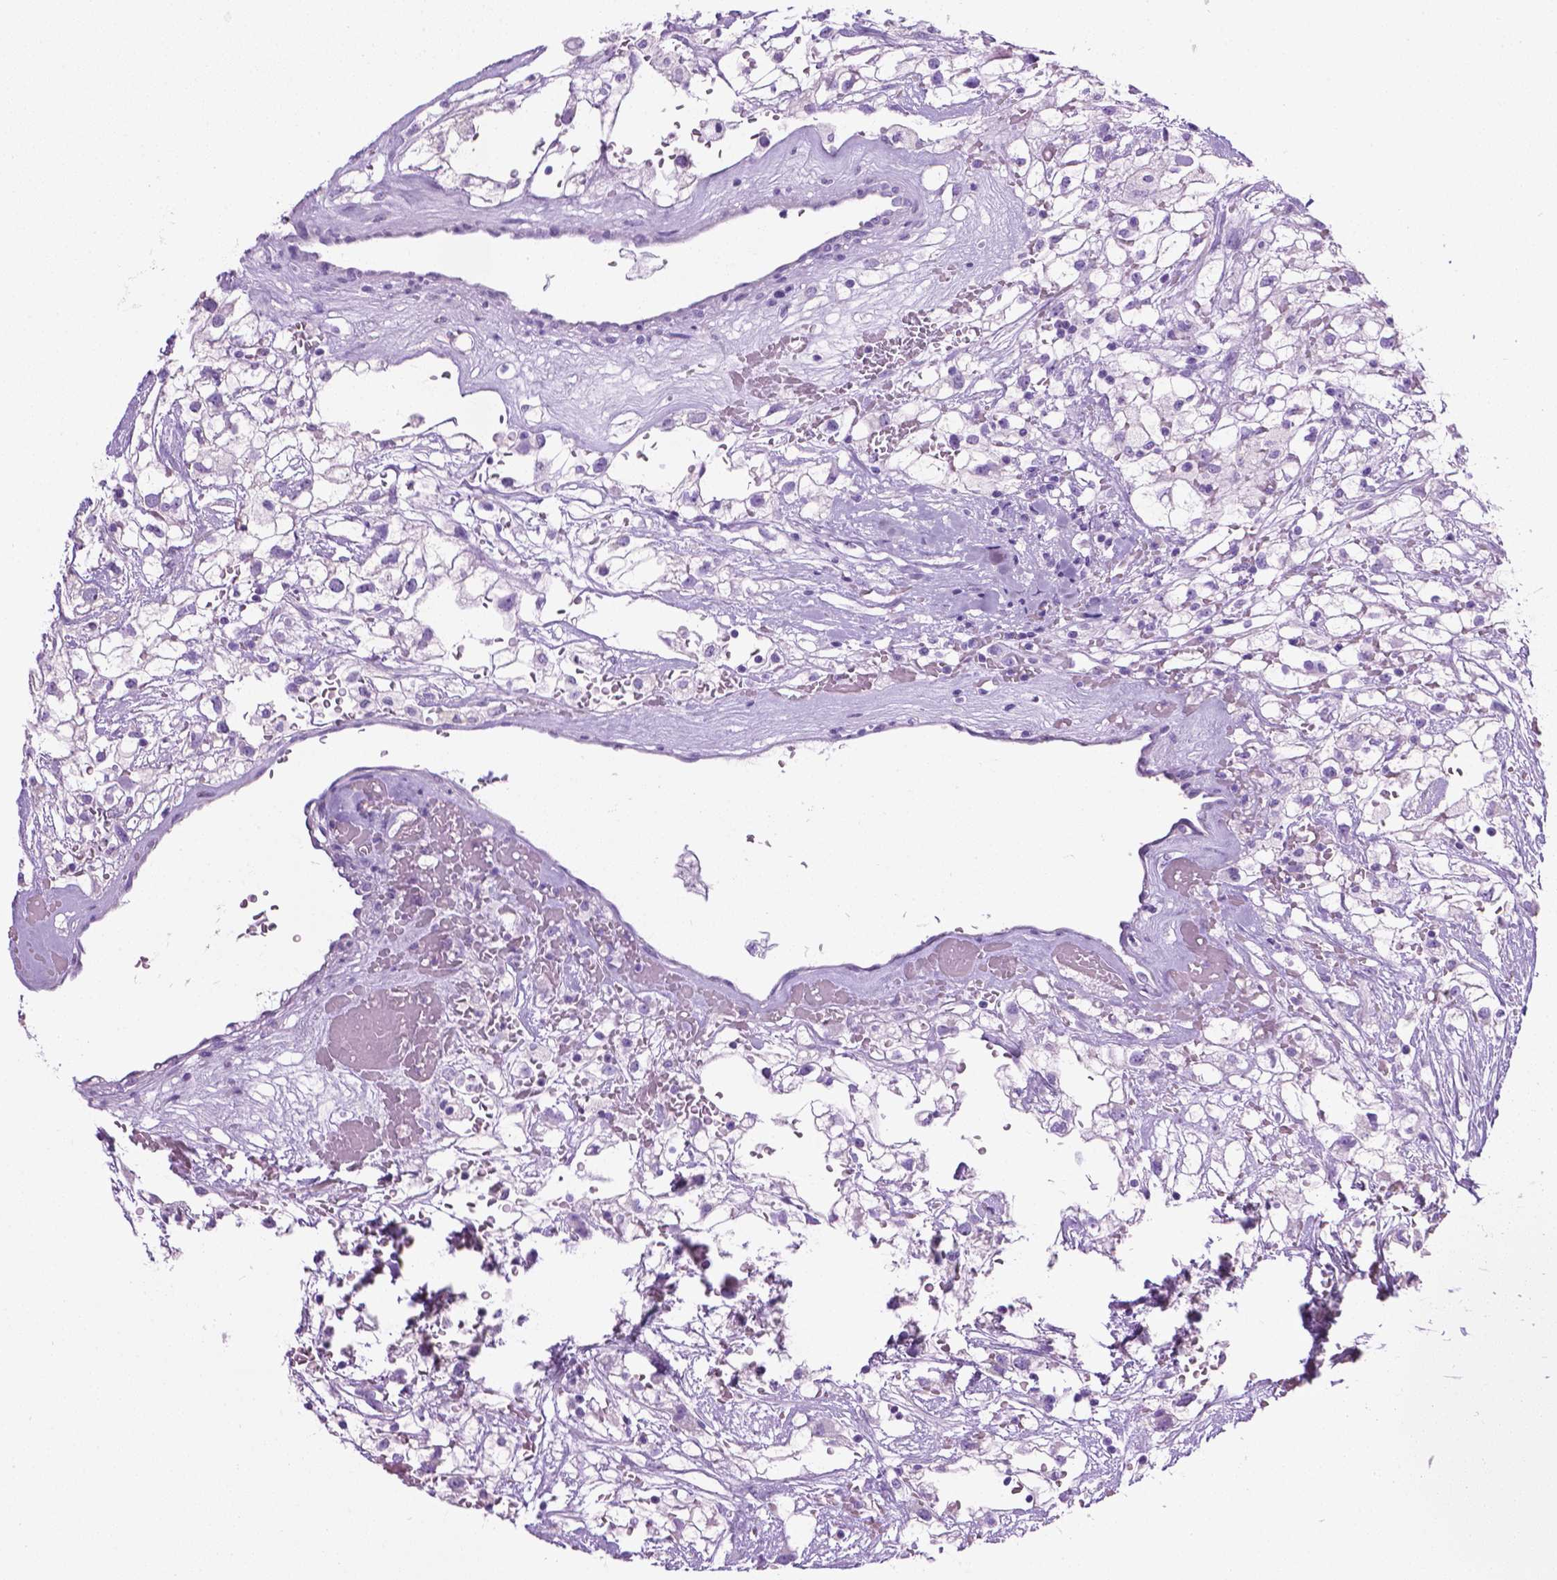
{"staining": {"intensity": "negative", "quantity": "none", "location": "none"}, "tissue": "renal cancer", "cell_type": "Tumor cells", "image_type": "cancer", "snomed": [{"axis": "morphology", "description": "Adenocarcinoma, NOS"}, {"axis": "topography", "description": "Kidney"}], "caption": "IHC of renal adenocarcinoma reveals no expression in tumor cells.", "gene": "LELP1", "patient": {"sex": "male", "age": 59}}